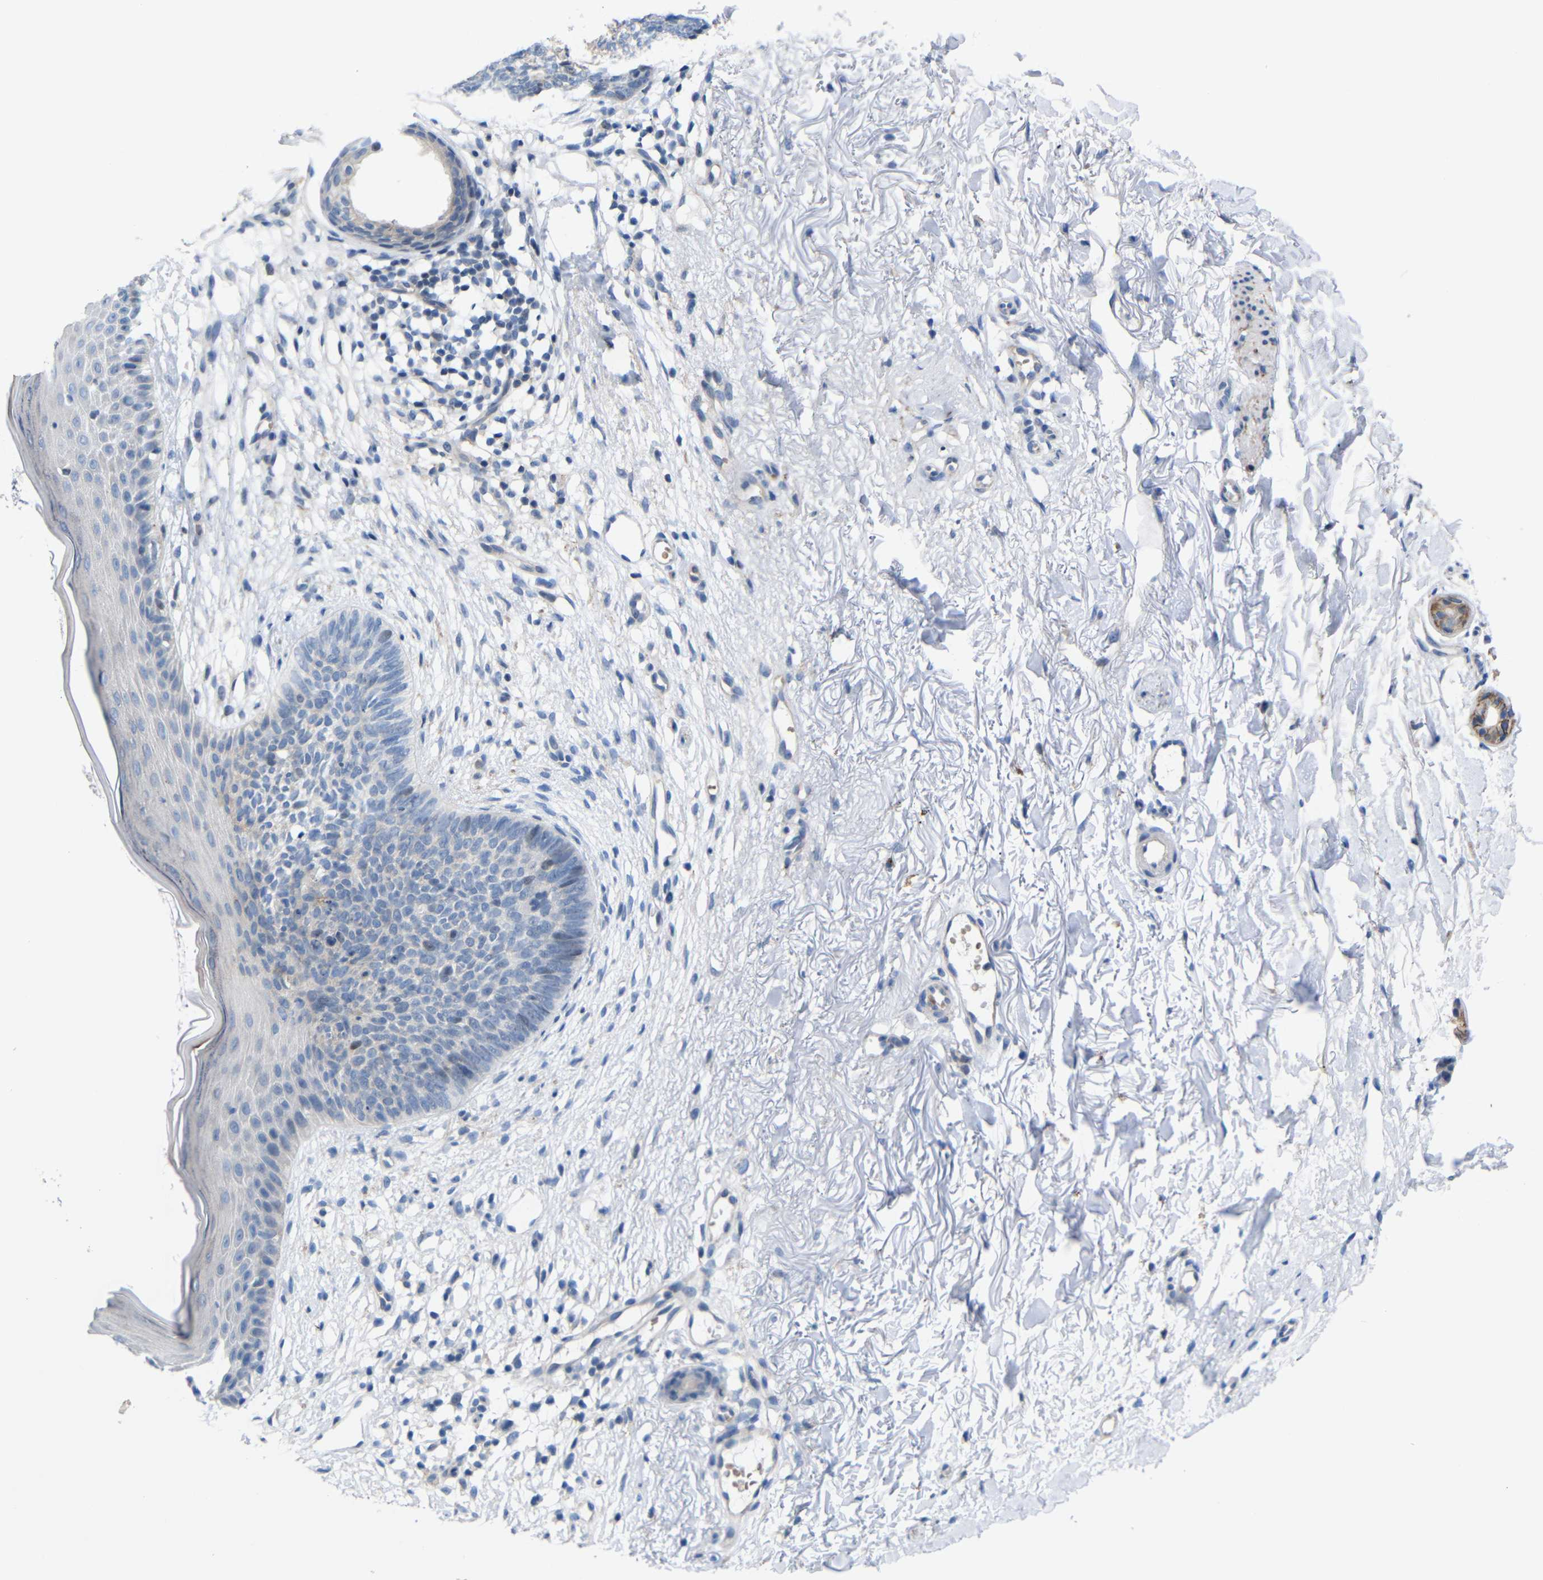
{"staining": {"intensity": "negative", "quantity": "none", "location": "none"}, "tissue": "skin cancer", "cell_type": "Tumor cells", "image_type": "cancer", "snomed": [{"axis": "morphology", "description": "Basal cell carcinoma"}, {"axis": "topography", "description": "Skin"}], "caption": "The immunohistochemistry (IHC) photomicrograph has no significant positivity in tumor cells of skin basal cell carcinoma tissue.", "gene": "CMTM1", "patient": {"sex": "female", "age": 70}}